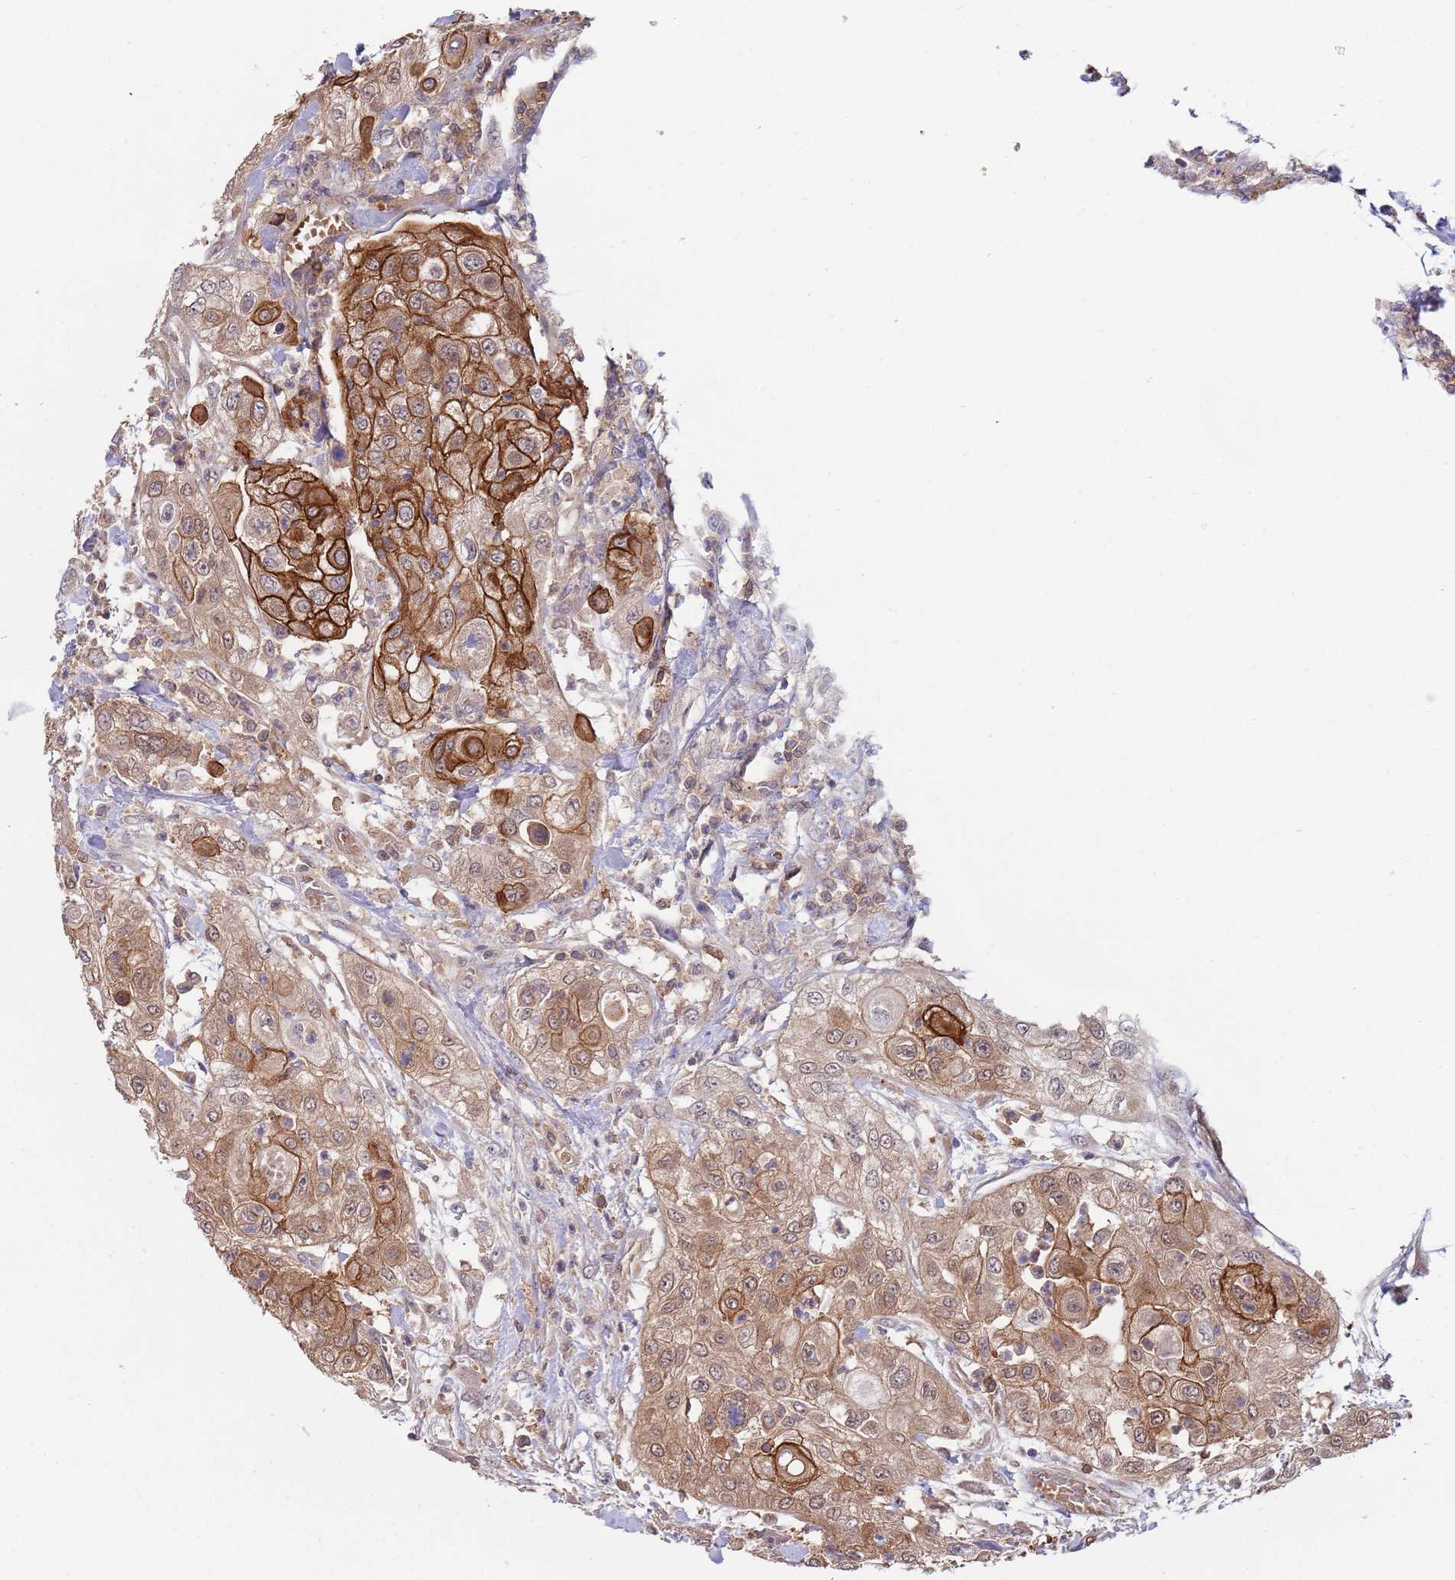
{"staining": {"intensity": "strong", "quantity": "25%-75%", "location": "cytoplasmic/membranous"}, "tissue": "urothelial cancer", "cell_type": "Tumor cells", "image_type": "cancer", "snomed": [{"axis": "morphology", "description": "Urothelial carcinoma, High grade"}, {"axis": "topography", "description": "Urinary bladder"}], "caption": "Protein staining of urothelial cancer tissue shows strong cytoplasmic/membranous staining in about 25%-75% of tumor cells.", "gene": "GSDMD", "patient": {"sex": "female", "age": 79}}